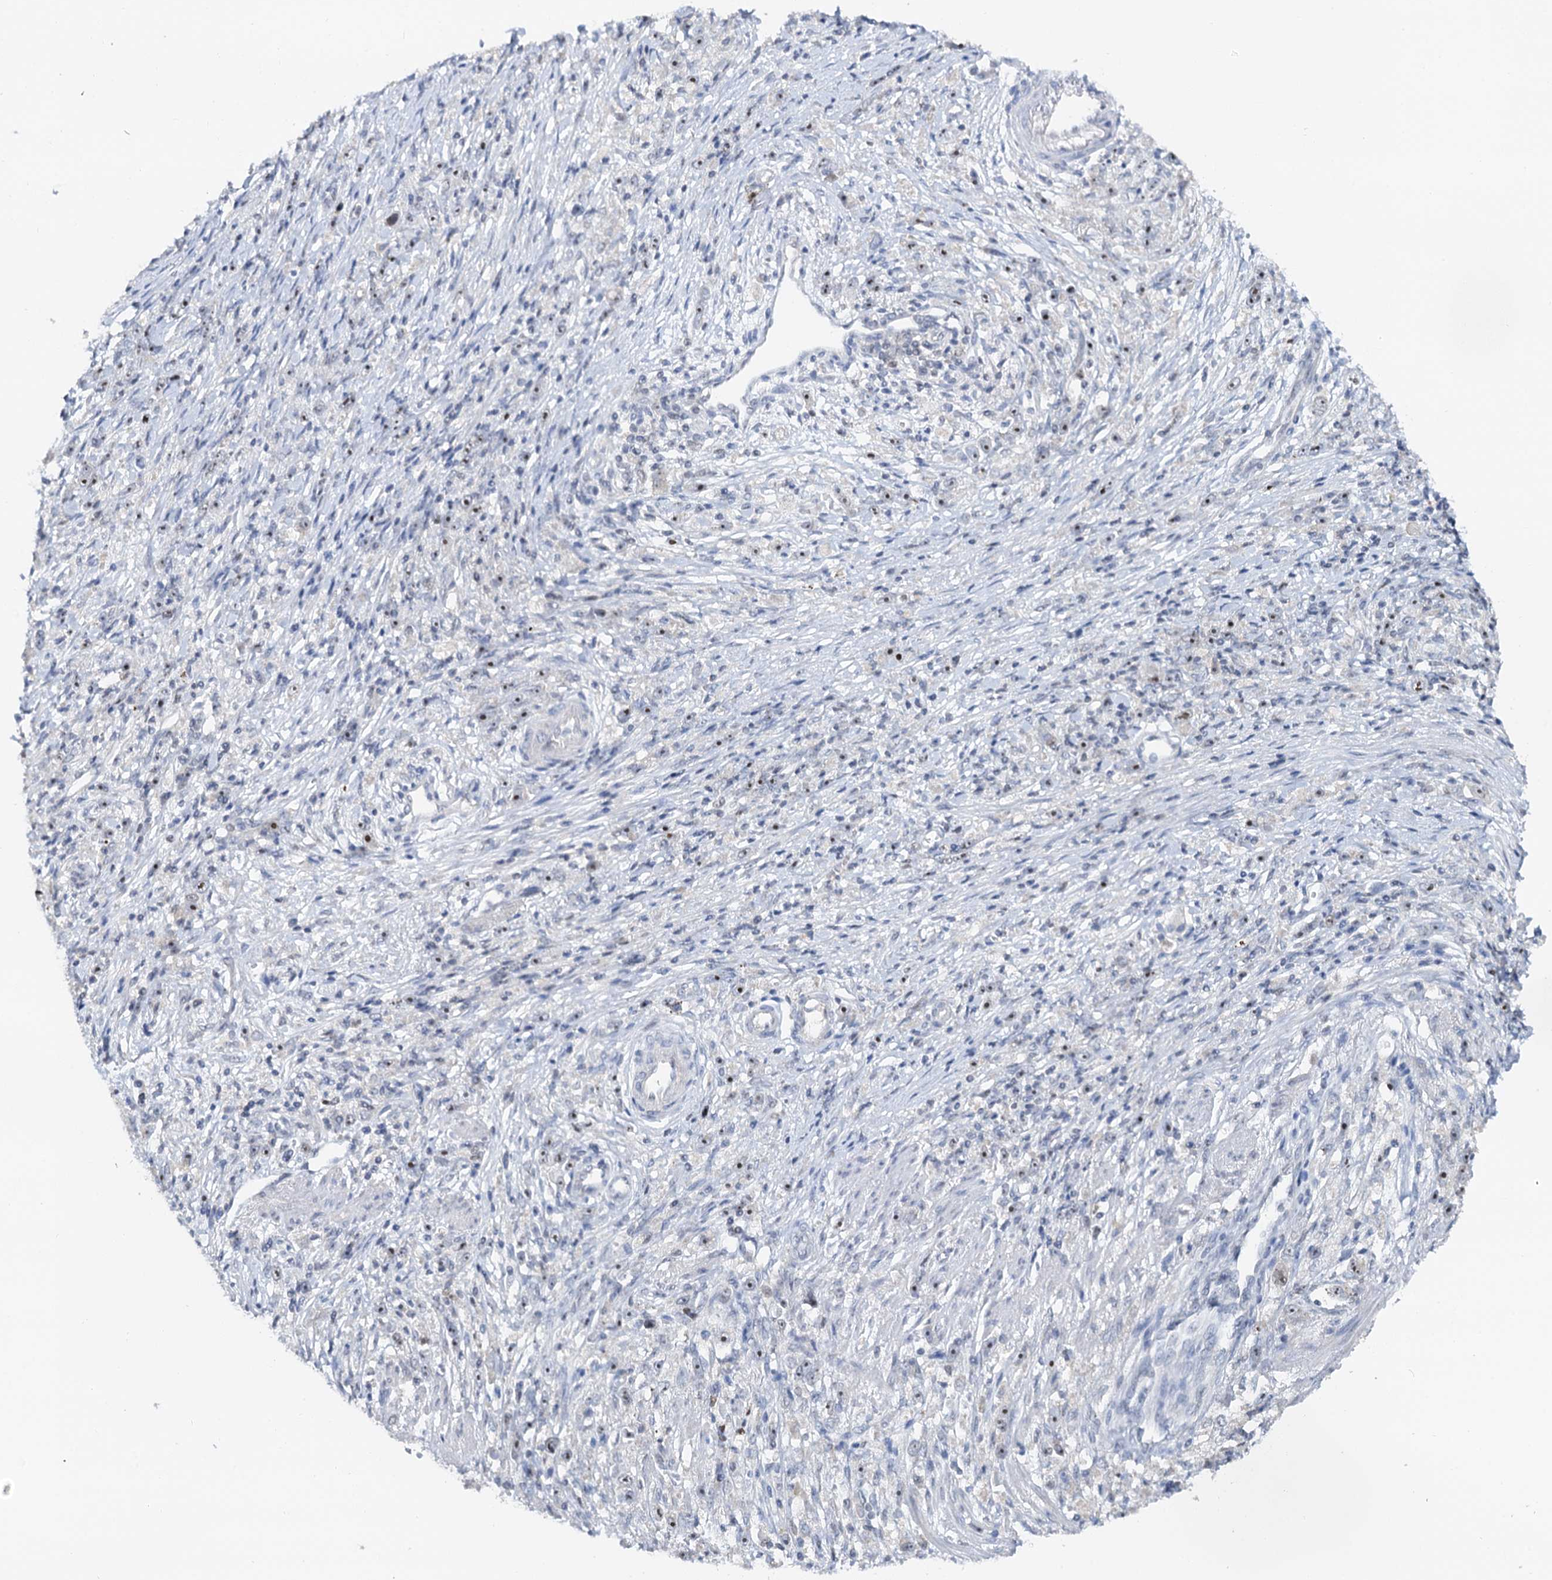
{"staining": {"intensity": "moderate", "quantity": "25%-75%", "location": "nuclear"}, "tissue": "stomach cancer", "cell_type": "Tumor cells", "image_type": "cancer", "snomed": [{"axis": "morphology", "description": "Adenocarcinoma, NOS"}, {"axis": "topography", "description": "Stomach"}], "caption": "There is medium levels of moderate nuclear expression in tumor cells of stomach adenocarcinoma, as demonstrated by immunohistochemical staining (brown color).", "gene": "NOP2", "patient": {"sex": "female", "age": 59}}